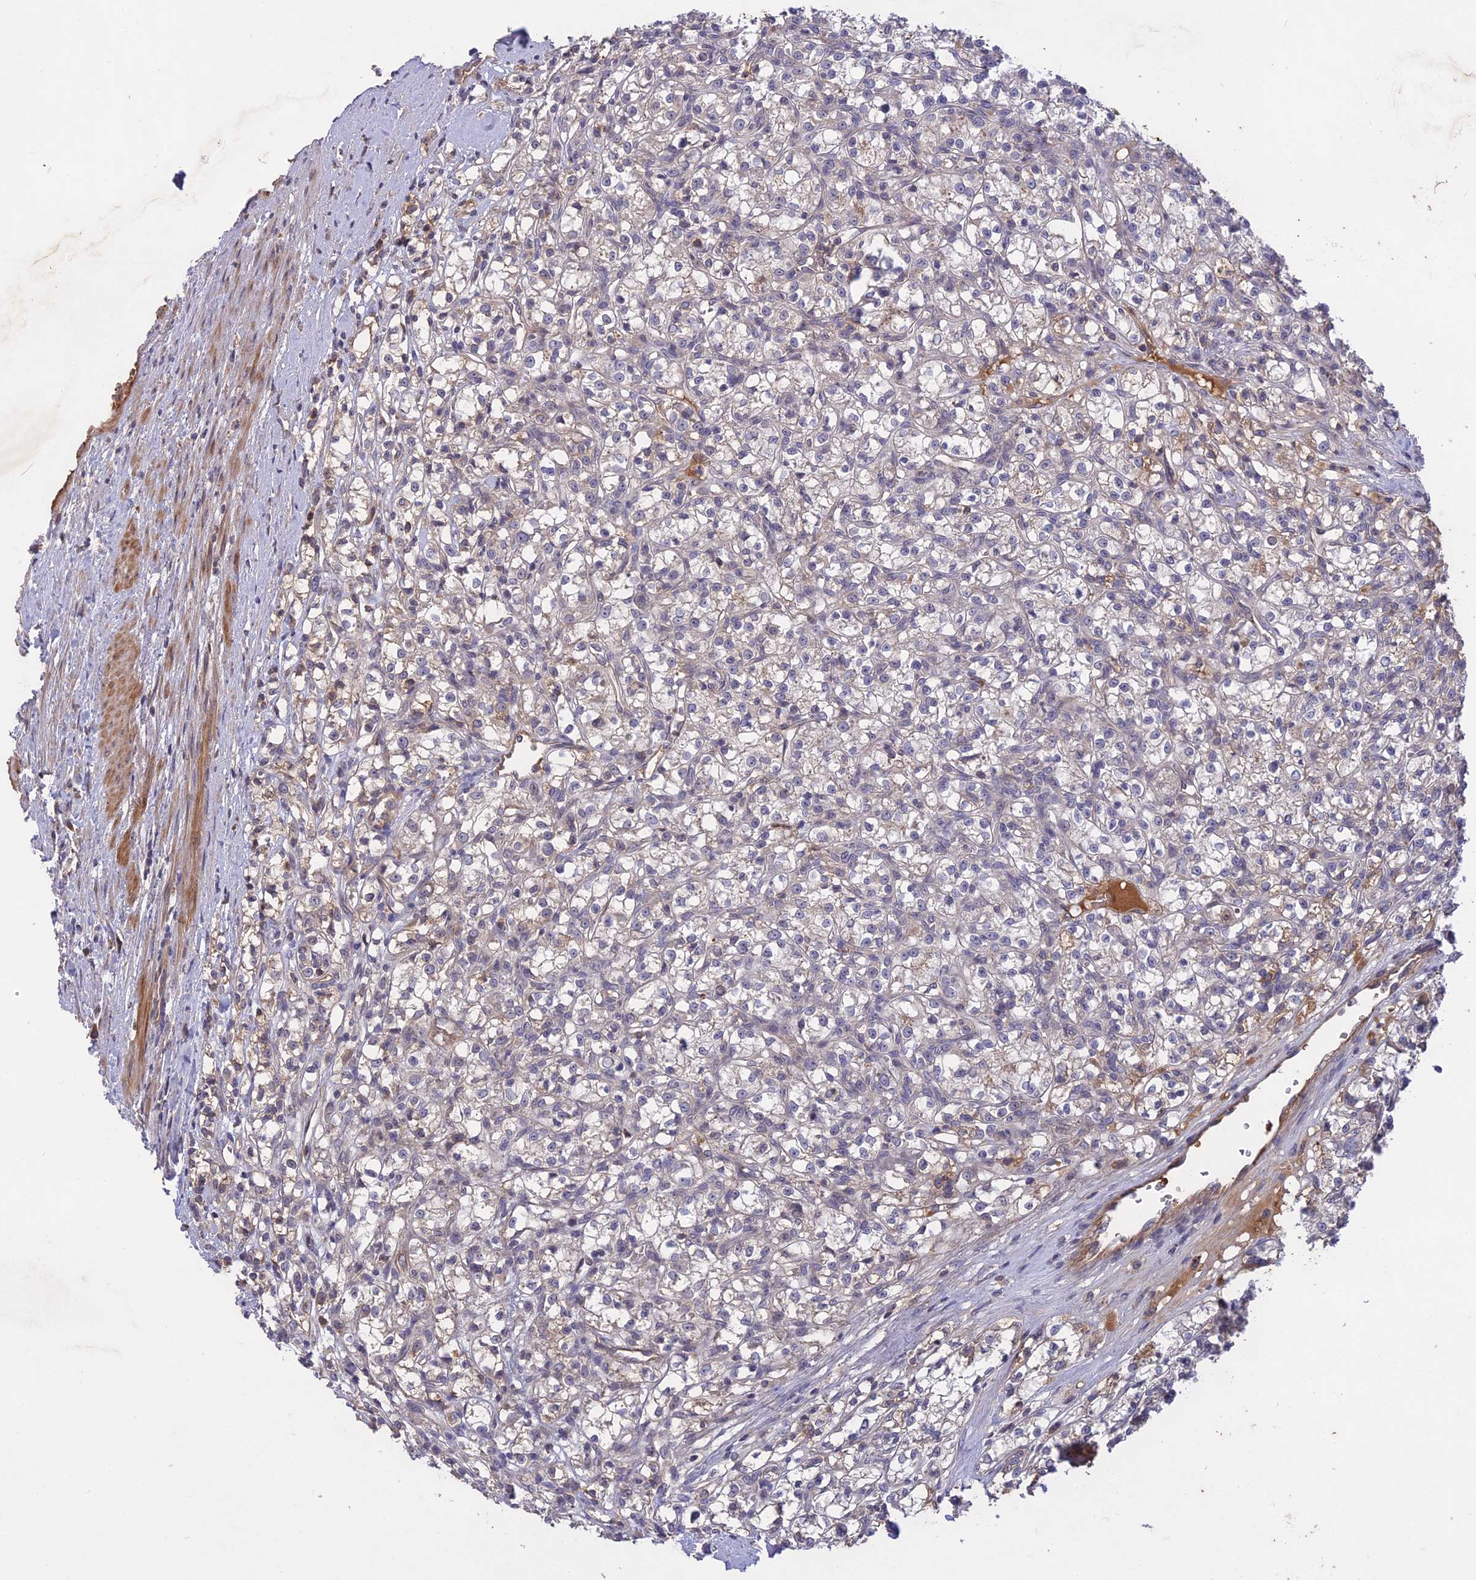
{"staining": {"intensity": "negative", "quantity": "none", "location": "none"}, "tissue": "renal cancer", "cell_type": "Tumor cells", "image_type": "cancer", "snomed": [{"axis": "morphology", "description": "Adenocarcinoma, NOS"}, {"axis": "topography", "description": "Kidney"}], "caption": "The immunohistochemistry histopathology image has no significant staining in tumor cells of renal cancer (adenocarcinoma) tissue.", "gene": "ADO", "patient": {"sex": "female", "age": 59}}